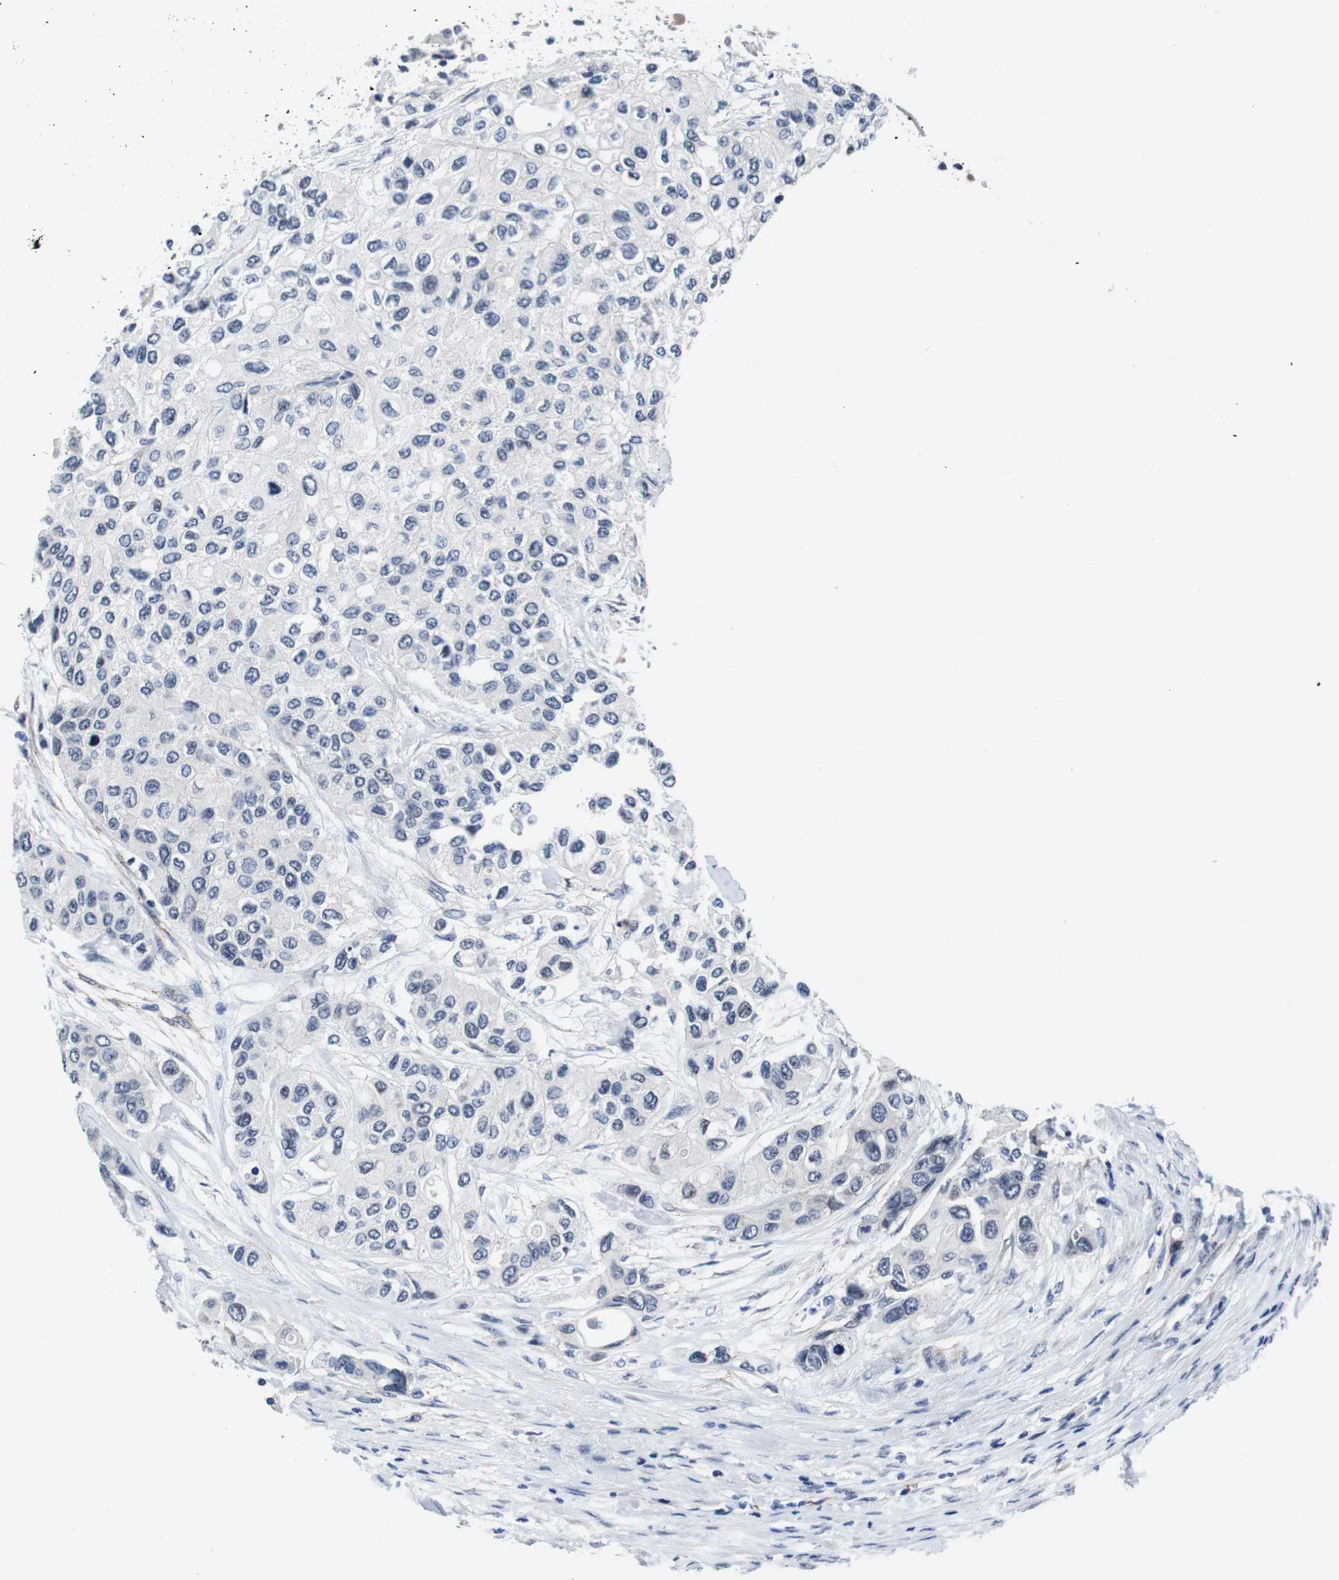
{"staining": {"intensity": "negative", "quantity": "none", "location": "none"}, "tissue": "urothelial cancer", "cell_type": "Tumor cells", "image_type": "cancer", "snomed": [{"axis": "morphology", "description": "Urothelial carcinoma, High grade"}, {"axis": "topography", "description": "Urinary bladder"}], "caption": "The photomicrograph reveals no significant expression in tumor cells of urothelial cancer.", "gene": "SOCS3", "patient": {"sex": "female", "age": 56}}